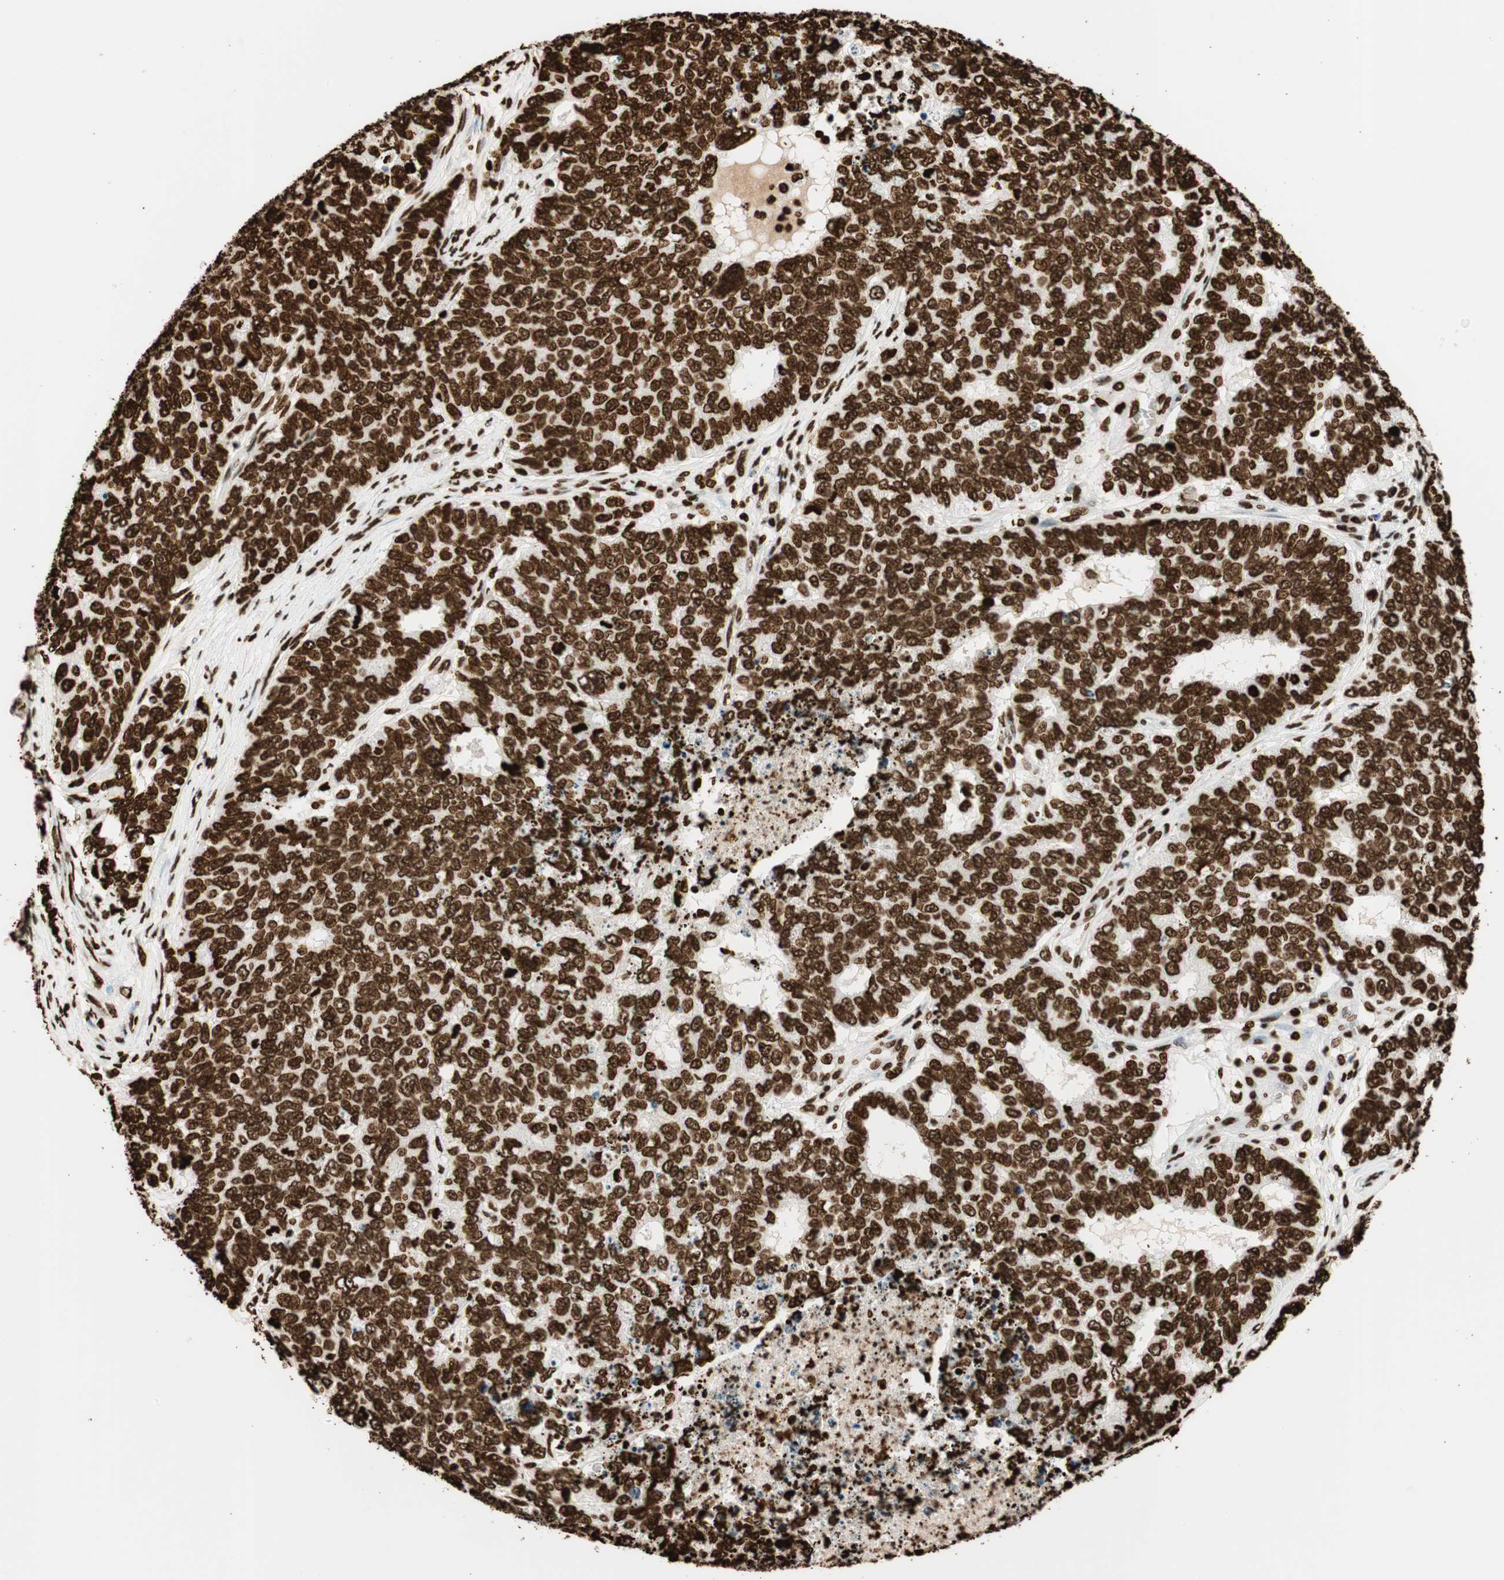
{"staining": {"intensity": "strong", "quantity": ">75%", "location": "nuclear"}, "tissue": "cervical cancer", "cell_type": "Tumor cells", "image_type": "cancer", "snomed": [{"axis": "morphology", "description": "Squamous cell carcinoma, NOS"}, {"axis": "topography", "description": "Cervix"}], "caption": "This histopathology image displays immunohistochemistry (IHC) staining of human cervical cancer (squamous cell carcinoma), with high strong nuclear expression in approximately >75% of tumor cells.", "gene": "GLI2", "patient": {"sex": "female", "age": 63}}